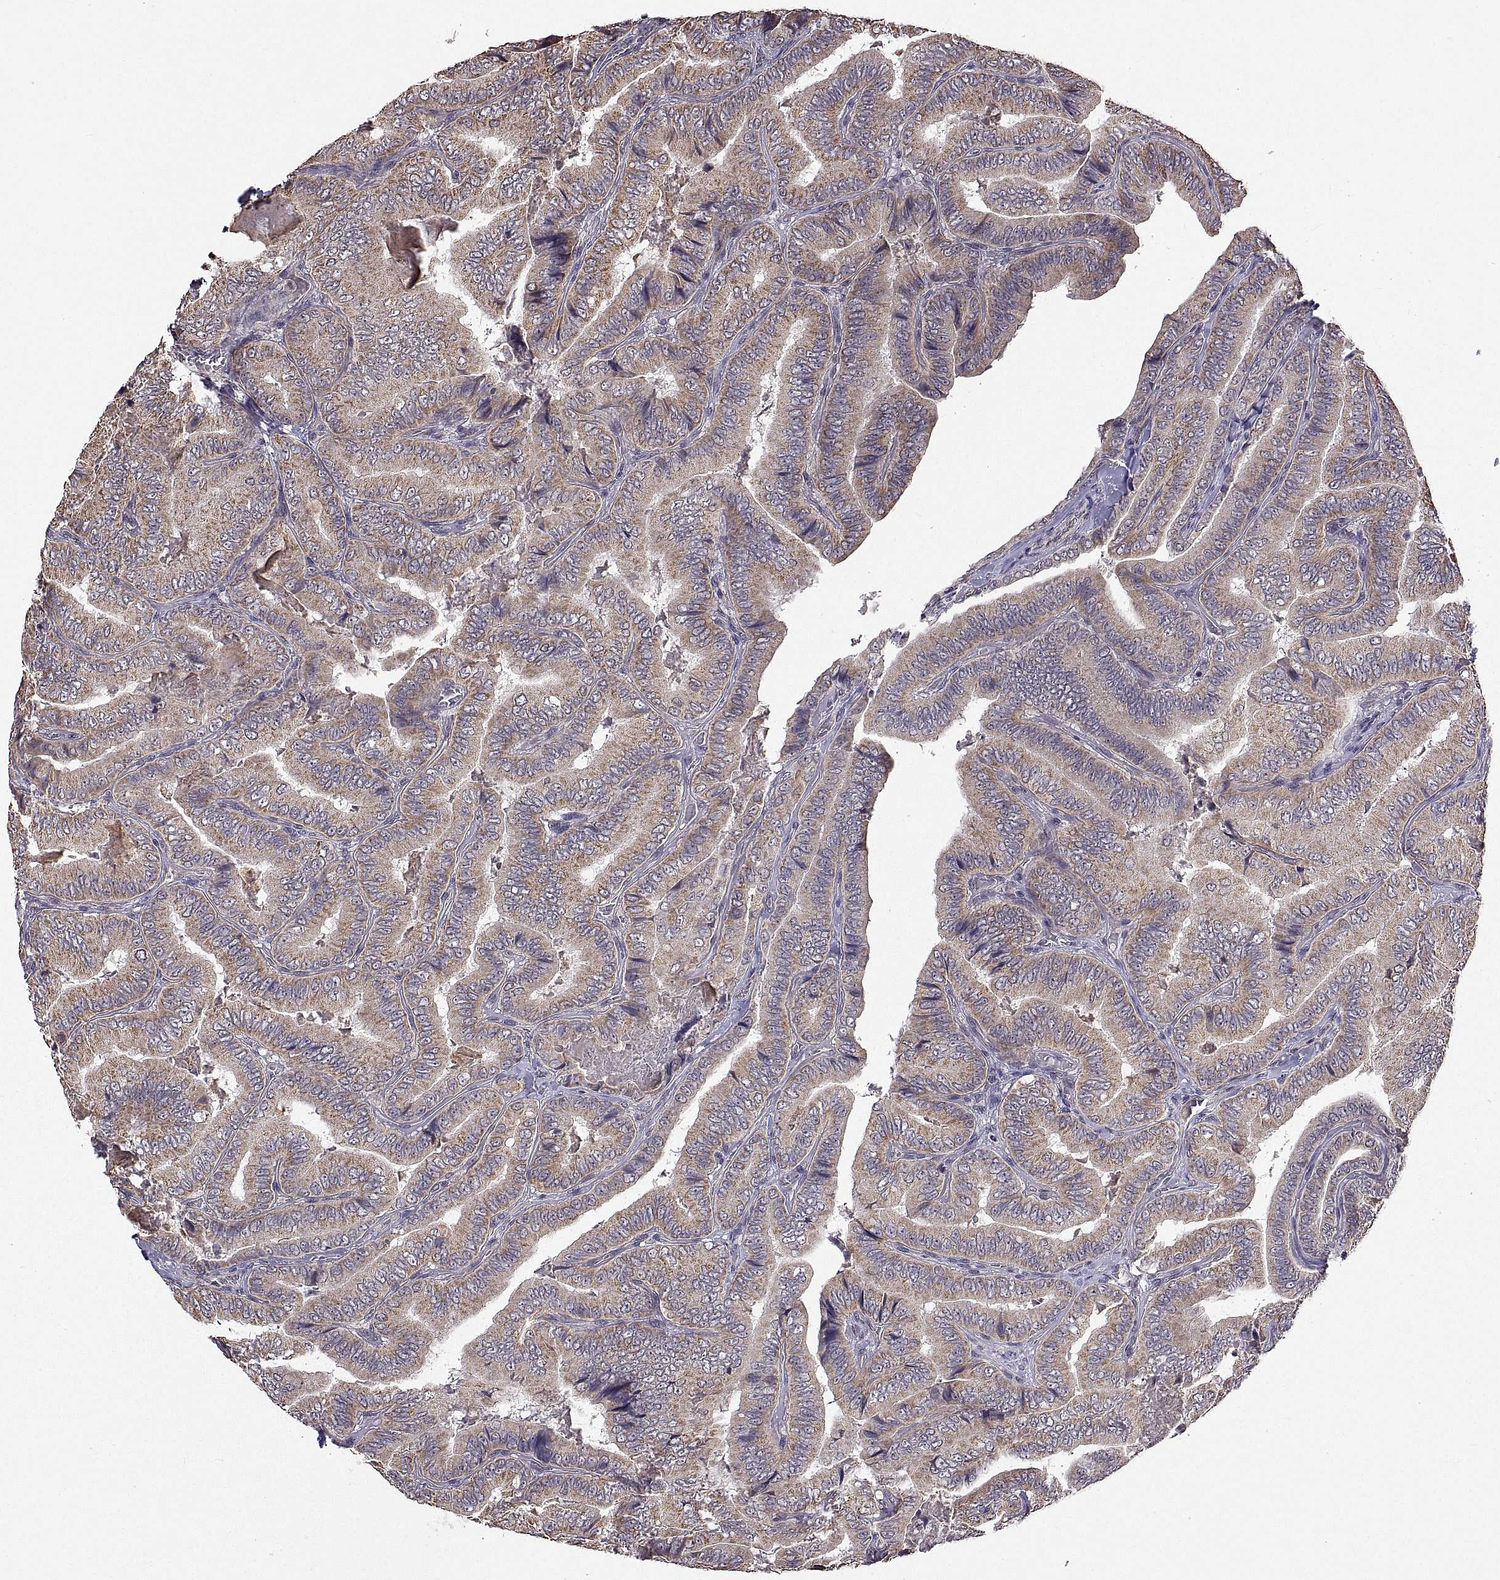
{"staining": {"intensity": "weak", "quantity": ">75%", "location": "cytoplasmic/membranous"}, "tissue": "thyroid cancer", "cell_type": "Tumor cells", "image_type": "cancer", "snomed": [{"axis": "morphology", "description": "Papillary adenocarcinoma, NOS"}, {"axis": "topography", "description": "Thyroid gland"}], "caption": "This is an image of immunohistochemistry staining of thyroid cancer (papillary adenocarcinoma), which shows weak positivity in the cytoplasmic/membranous of tumor cells.", "gene": "LAMA1", "patient": {"sex": "male", "age": 61}}